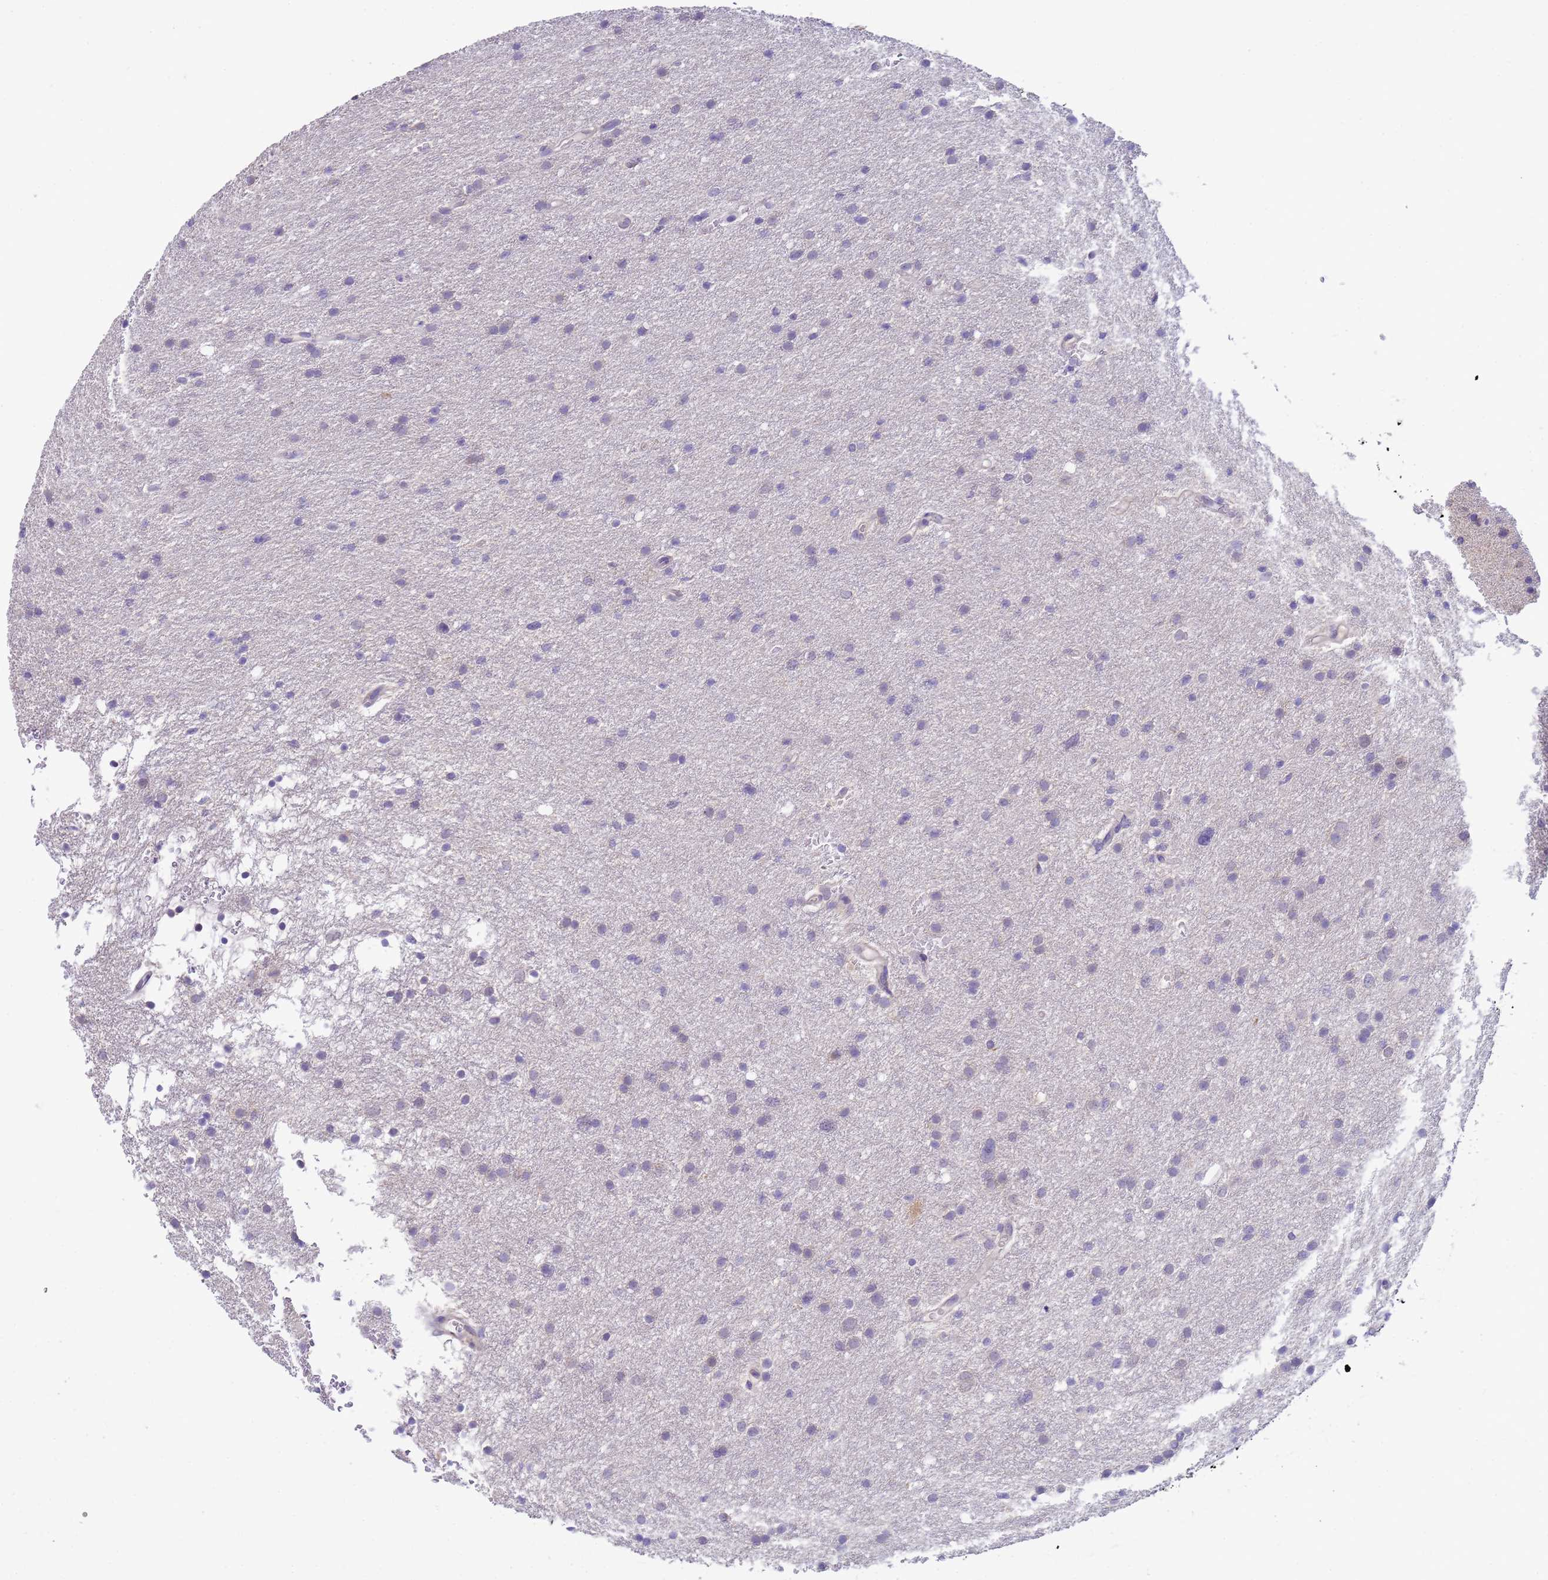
{"staining": {"intensity": "negative", "quantity": "none", "location": "none"}, "tissue": "glioma", "cell_type": "Tumor cells", "image_type": "cancer", "snomed": [{"axis": "morphology", "description": "Glioma, malignant, High grade"}, {"axis": "topography", "description": "Cerebral cortex"}], "caption": "IHC histopathology image of human malignant glioma (high-grade) stained for a protein (brown), which reveals no expression in tumor cells.", "gene": "KLHL13", "patient": {"sex": "female", "age": 36}}